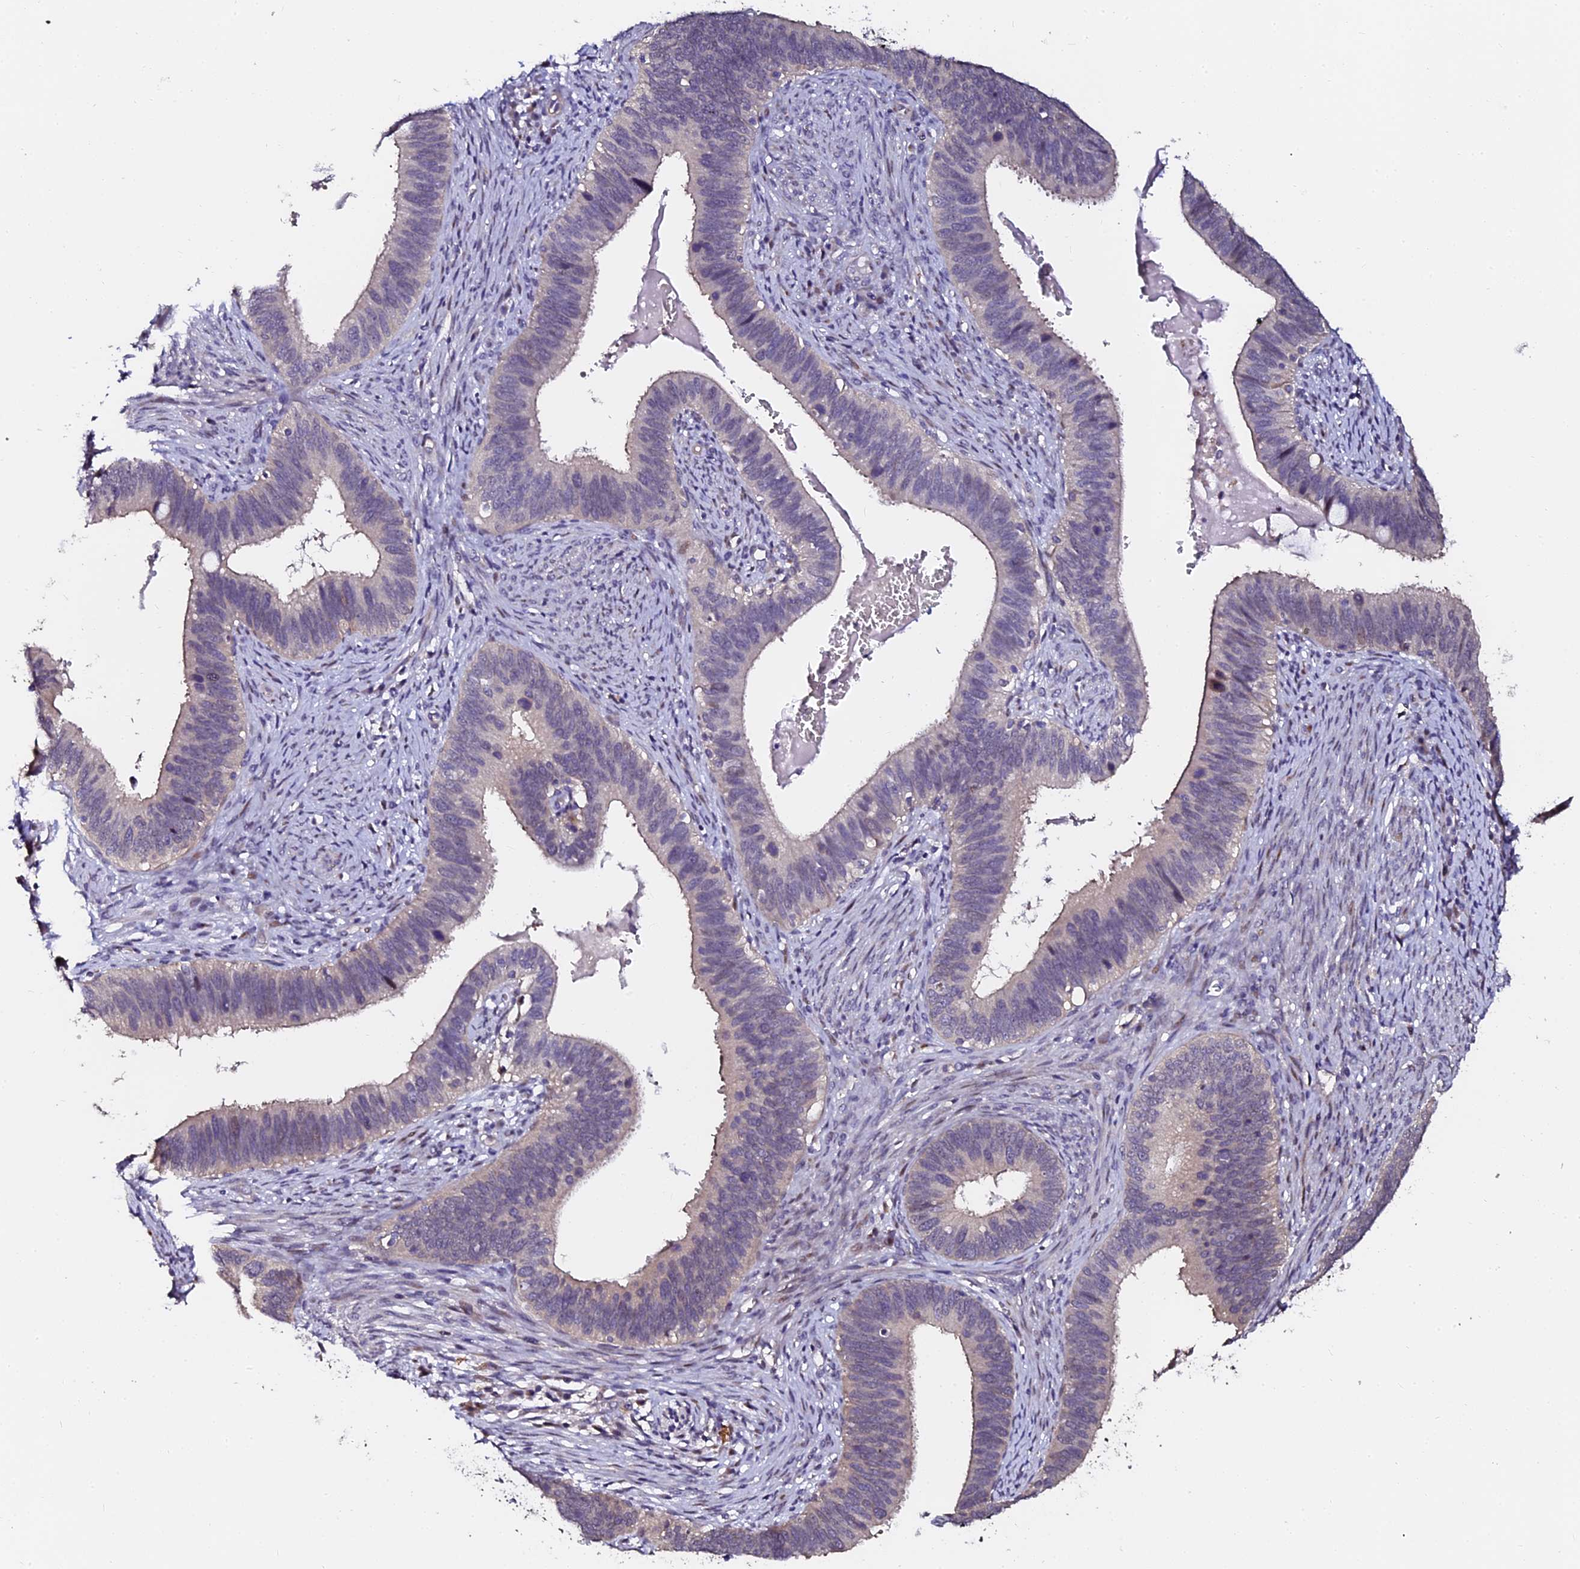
{"staining": {"intensity": "negative", "quantity": "none", "location": "none"}, "tissue": "cervical cancer", "cell_type": "Tumor cells", "image_type": "cancer", "snomed": [{"axis": "morphology", "description": "Adenocarcinoma, NOS"}, {"axis": "topography", "description": "Cervix"}], "caption": "Immunohistochemistry micrograph of adenocarcinoma (cervical) stained for a protein (brown), which displays no staining in tumor cells.", "gene": "GPN3", "patient": {"sex": "female", "age": 42}}